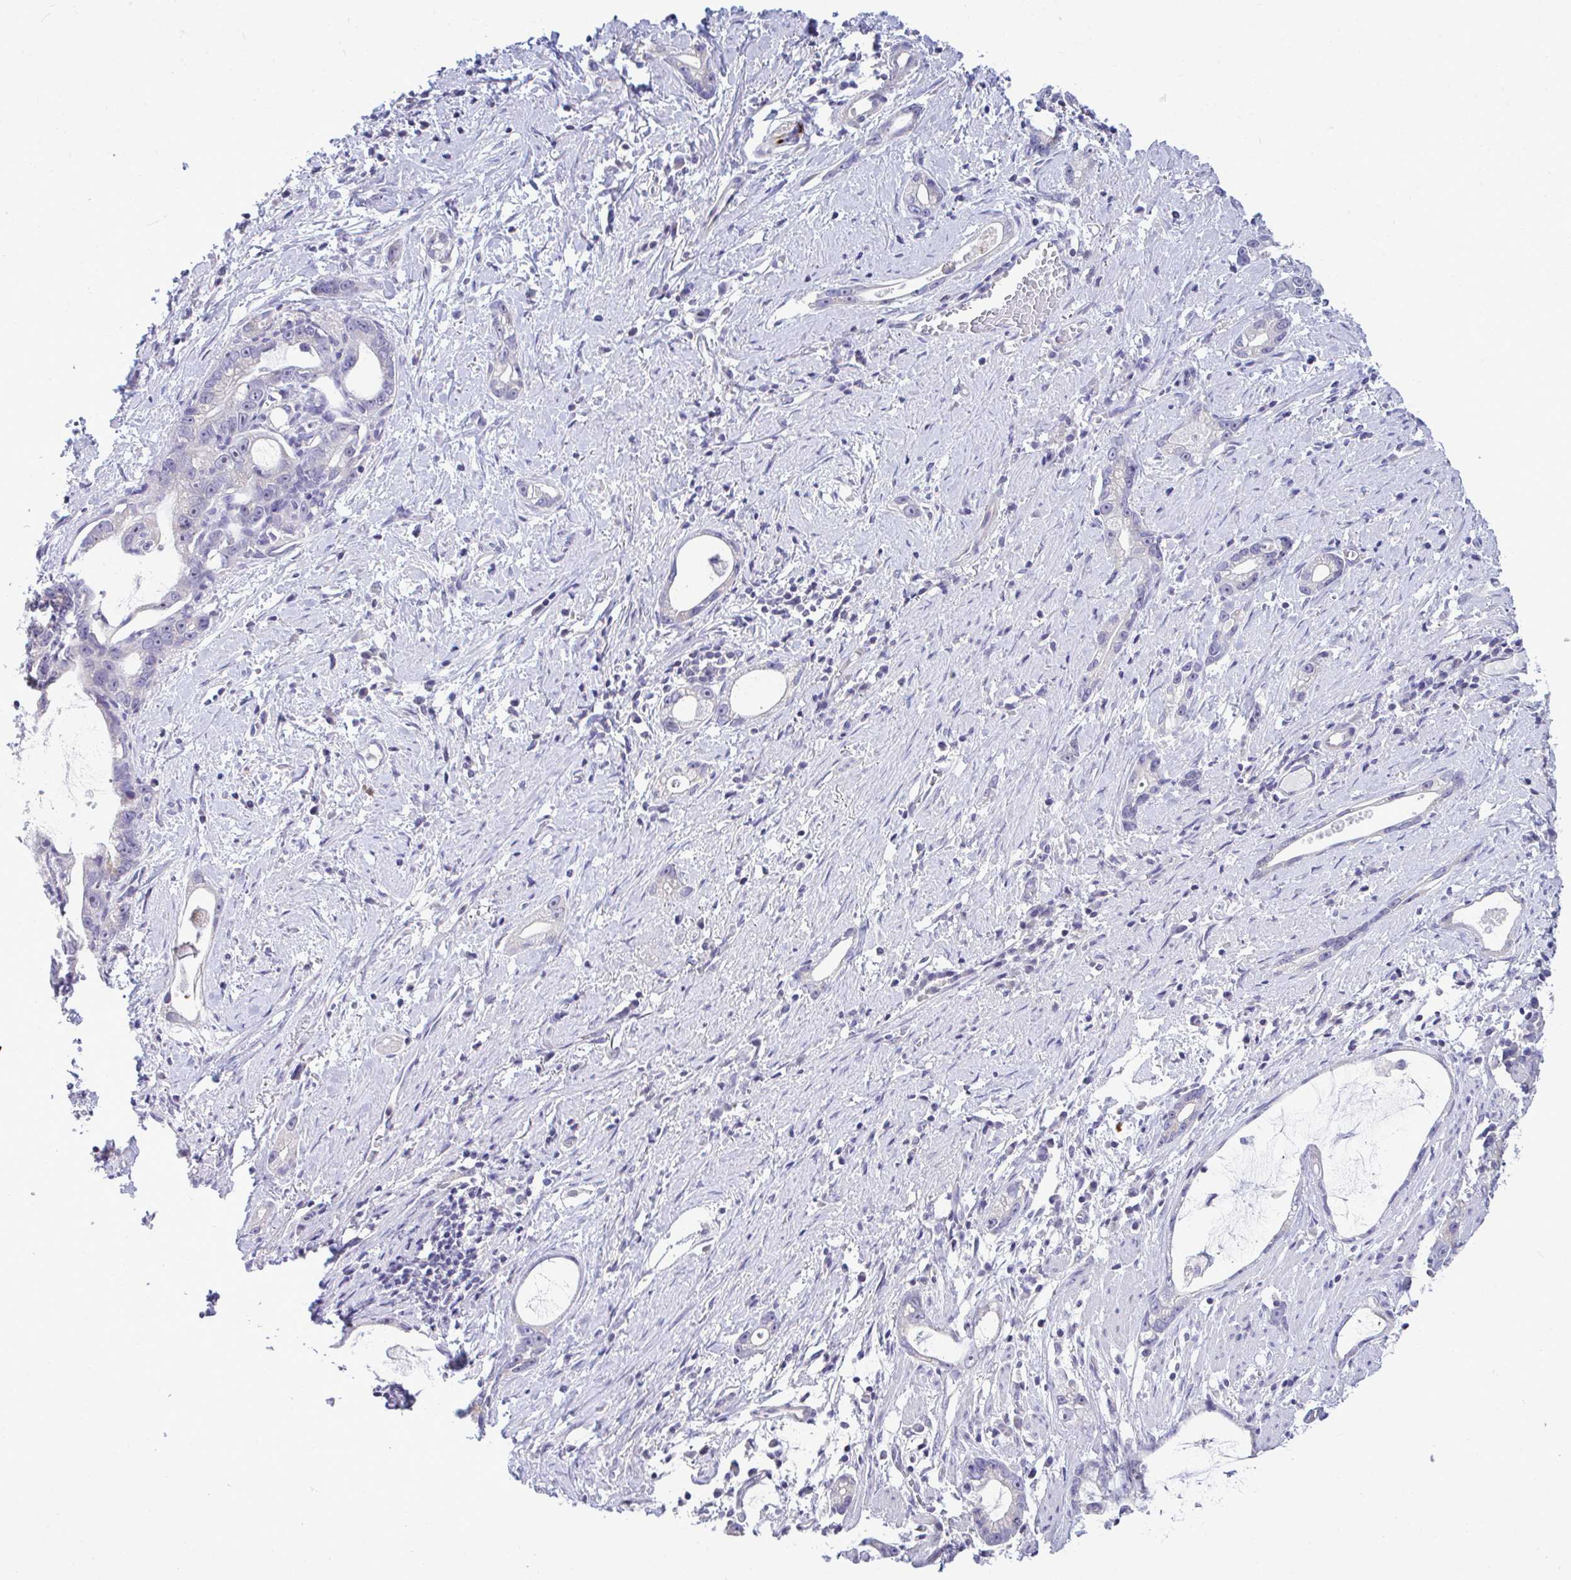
{"staining": {"intensity": "negative", "quantity": "none", "location": "none"}, "tissue": "stomach cancer", "cell_type": "Tumor cells", "image_type": "cancer", "snomed": [{"axis": "morphology", "description": "Adenocarcinoma, NOS"}, {"axis": "topography", "description": "Stomach"}], "caption": "Immunohistochemistry (IHC) histopathology image of neoplastic tissue: stomach adenocarcinoma stained with DAB reveals no significant protein staining in tumor cells.", "gene": "PIGK", "patient": {"sex": "male", "age": 55}}